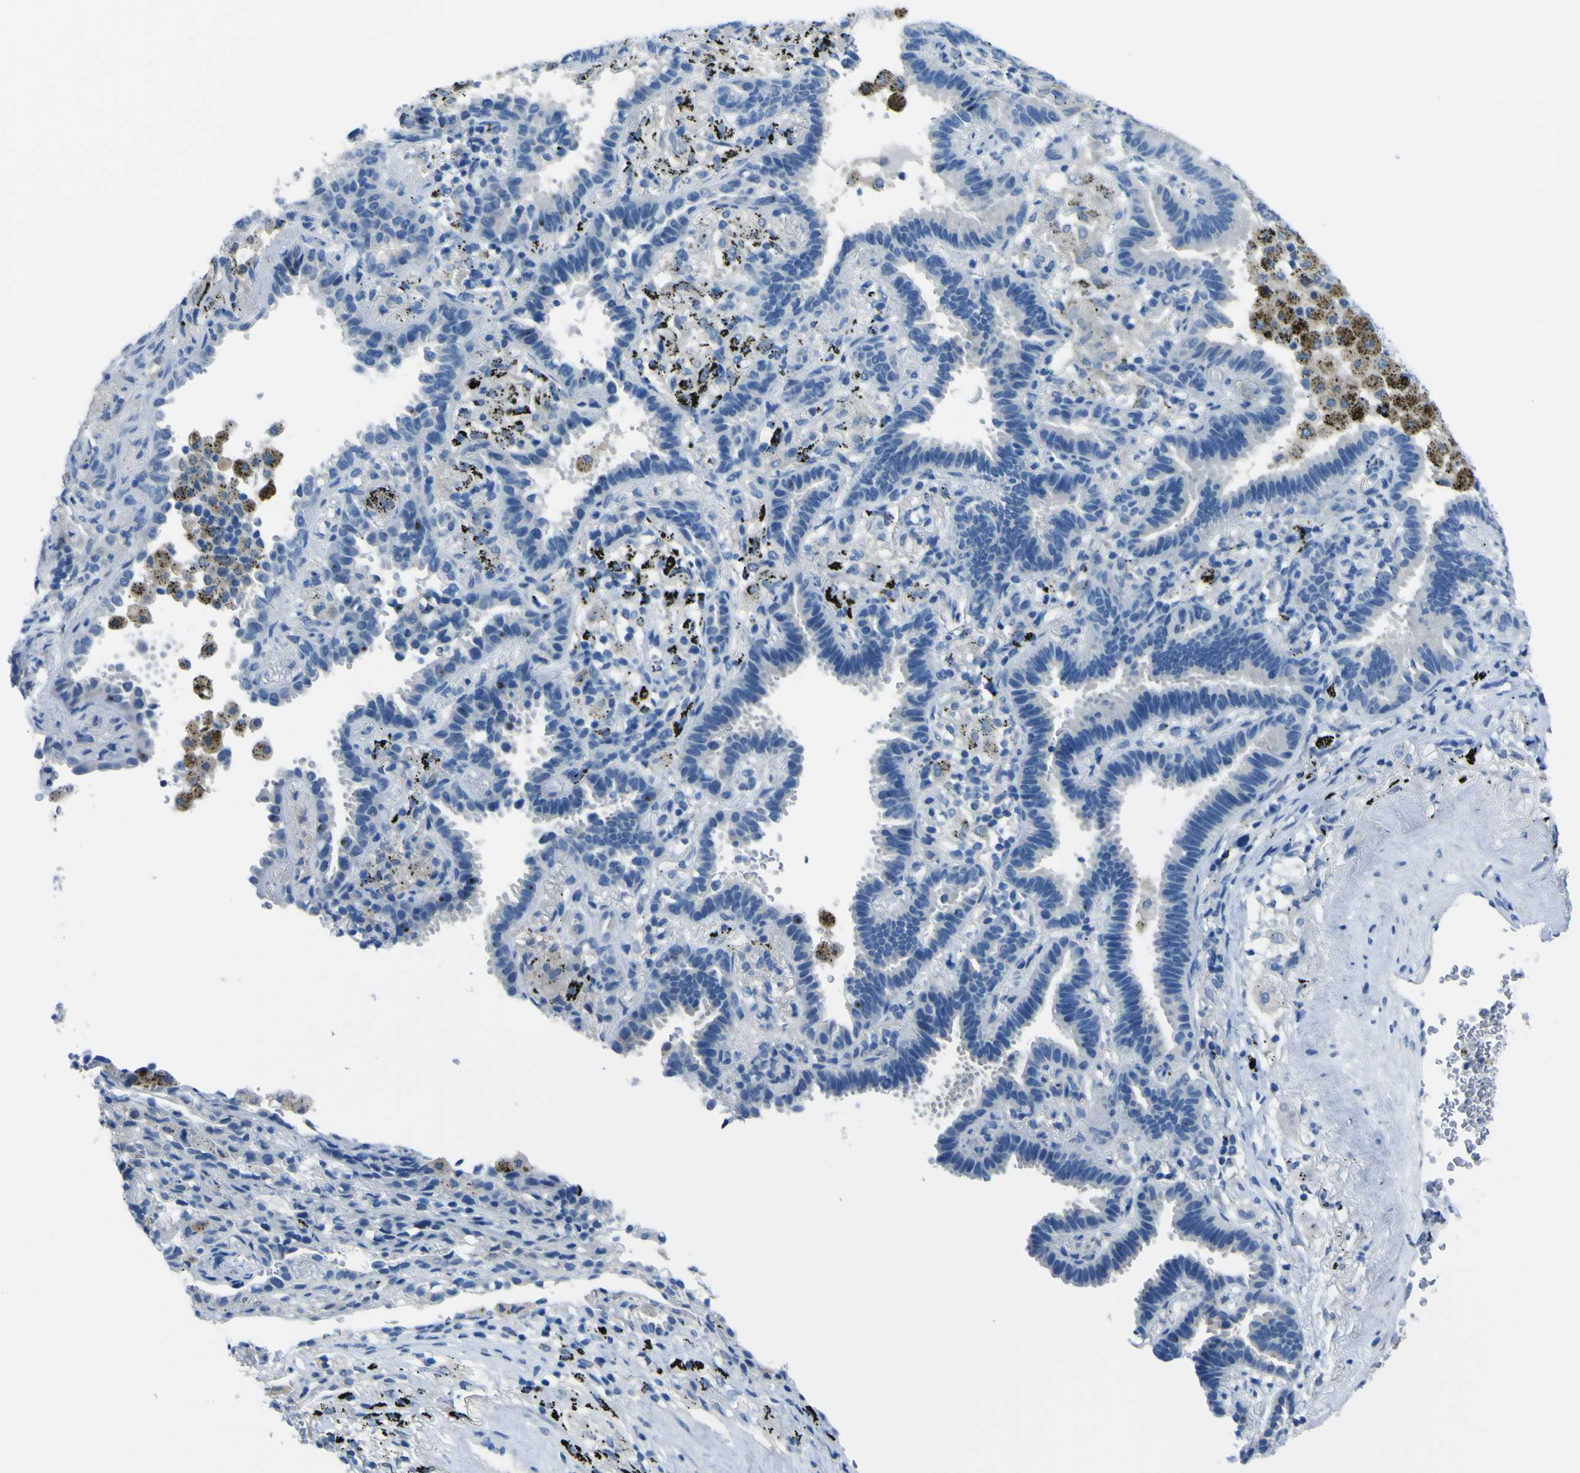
{"staining": {"intensity": "negative", "quantity": "none", "location": "none"}, "tissue": "lung cancer", "cell_type": "Tumor cells", "image_type": "cancer", "snomed": [{"axis": "morphology", "description": "Normal tissue, NOS"}, {"axis": "morphology", "description": "Adenocarcinoma, NOS"}, {"axis": "topography", "description": "Lung"}], "caption": "An image of human adenocarcinoma (lung) is negative for staining in tumor cells.", "gene": "PHKG1", "patient": {"sex": "male", "age": 59}}